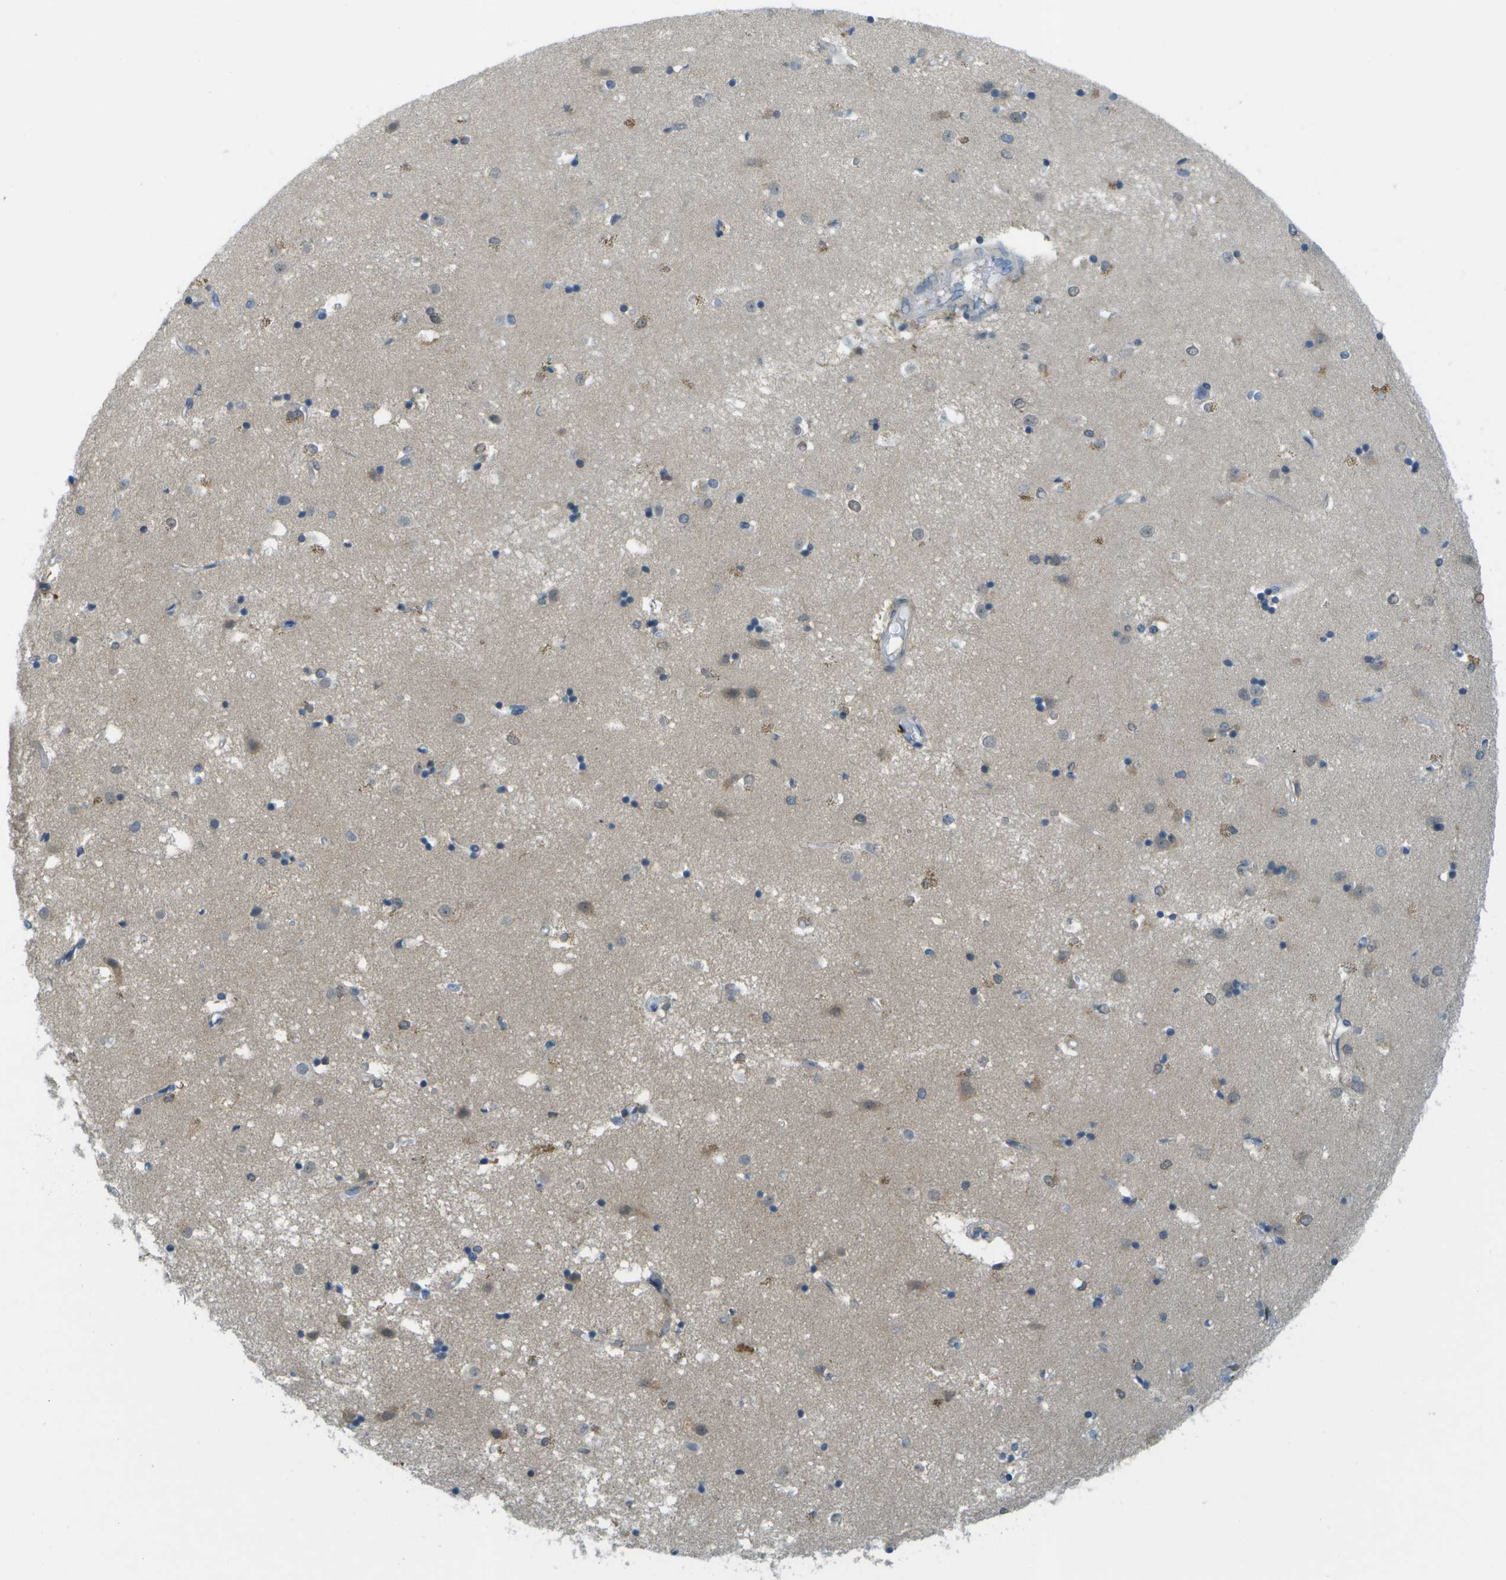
{"staining": {"intensity": "moderate", "quantity": "<25%", "location": "cytoplasmic/membranous,nuclear"}, "tissue": "caudate", "cell_type": "Glial cells", "image_type": "normal", "snomed": [{"axis": "morphology", "description": "Normal tissue, NOS"}, {"axis": "topography", "description": "Lateral ventricle wall"}], "caption": "Protein staining shows moderate cytoplasmic/membranous,nuclear expression in approximately <25% of glial cells in unremarkable caudate.", "gene": "CDH23", "patient": {"sex": "male", "age": 45}}